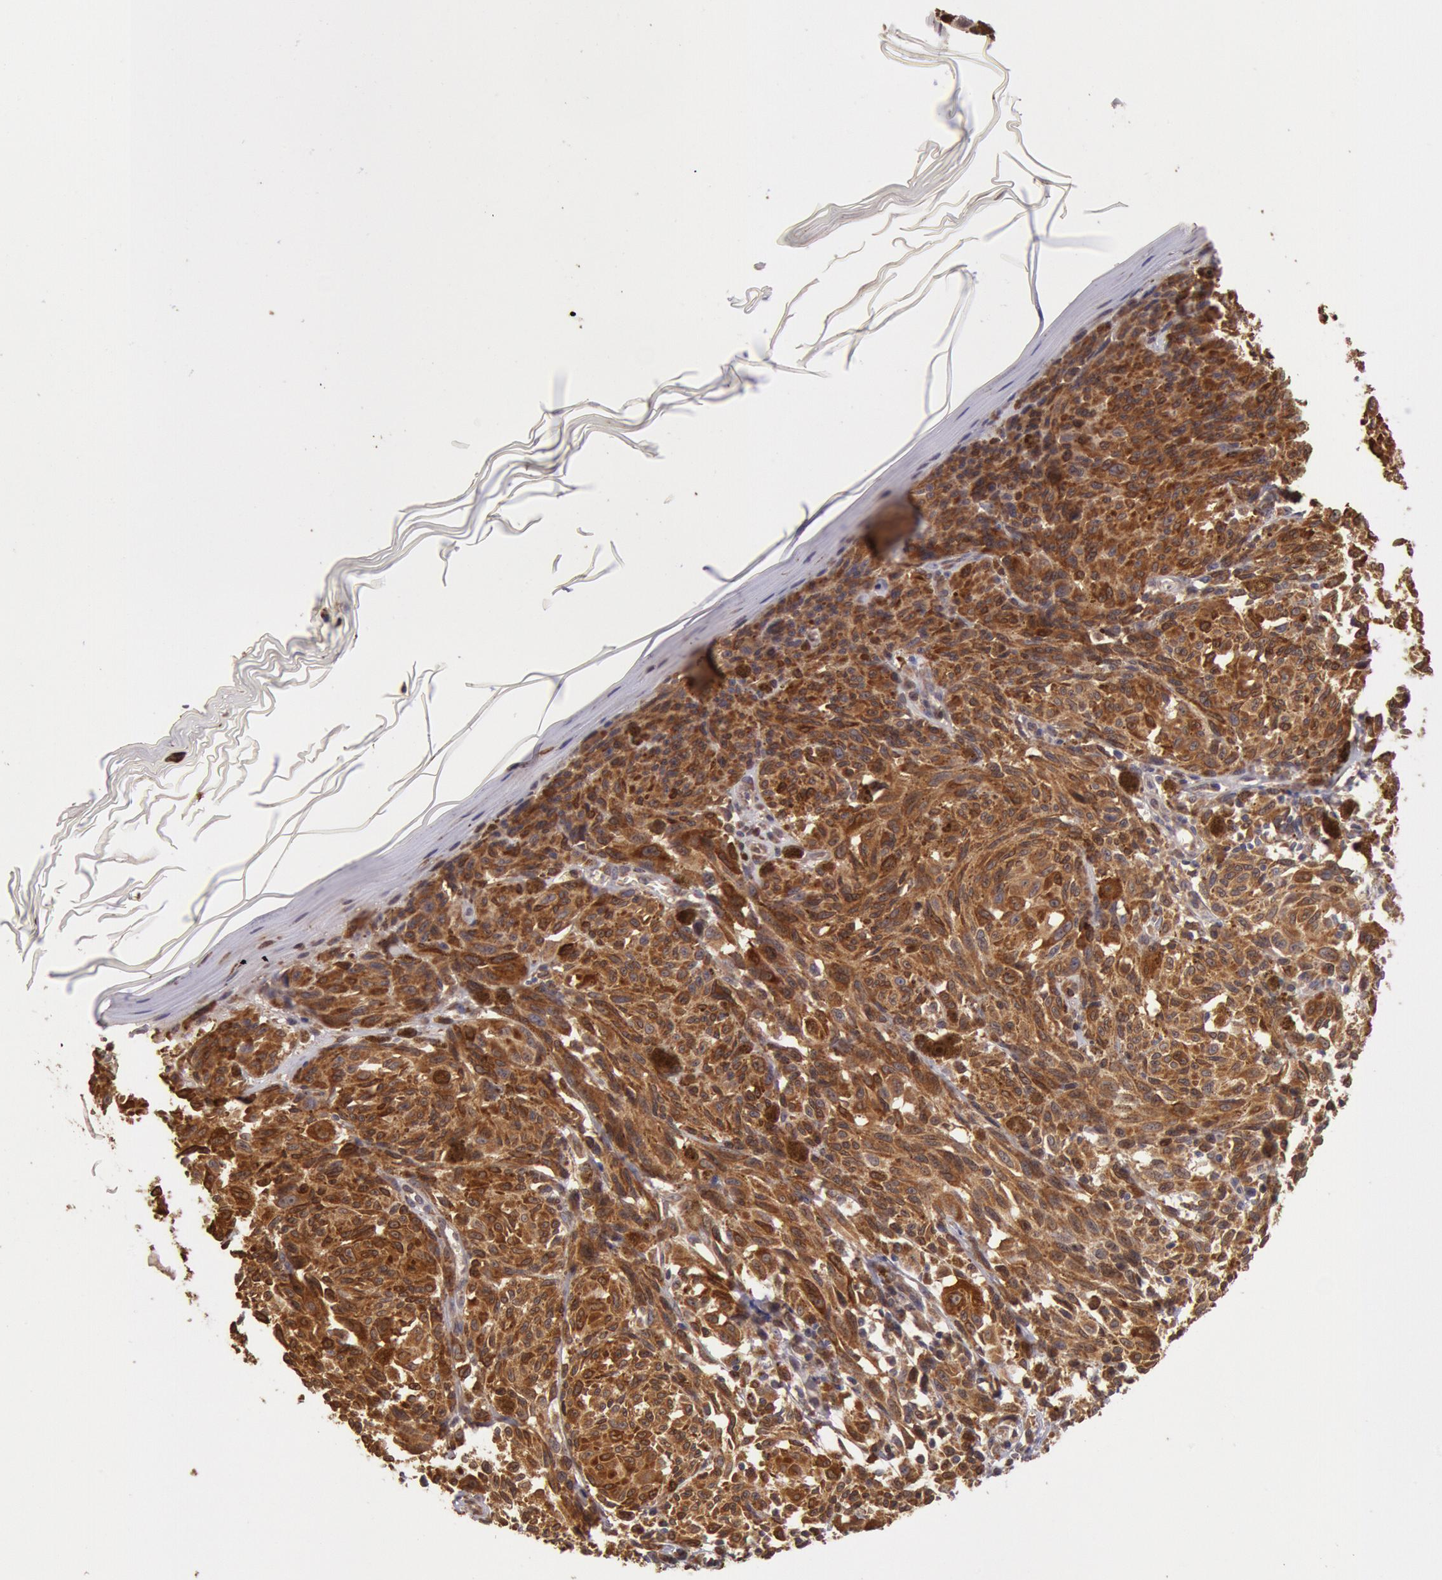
{"staining": {"intensity": "strong", "quantity": ">75%", "location": "cytoplasmic/membranous"}, "tissue": "melanoma", "cell_type": "Tumor cells", "image_type": "cancer", "snomed": [{"axis": "morphology", "description": "Malignant melanoma, NOS"}, {"axis": "topography", "description": "Skin"}], "caption": "Tumor cells reveal high levels of strong cytoplasmic/membranous positivity in about >75% of cells in malignant melanoma. (Stains: DAB in brown, nuclei in blue, Microscopy: brightfield microscopy at high magnification).", "gene": "COMT", "patient": {"sex": "female", "age": 72}}